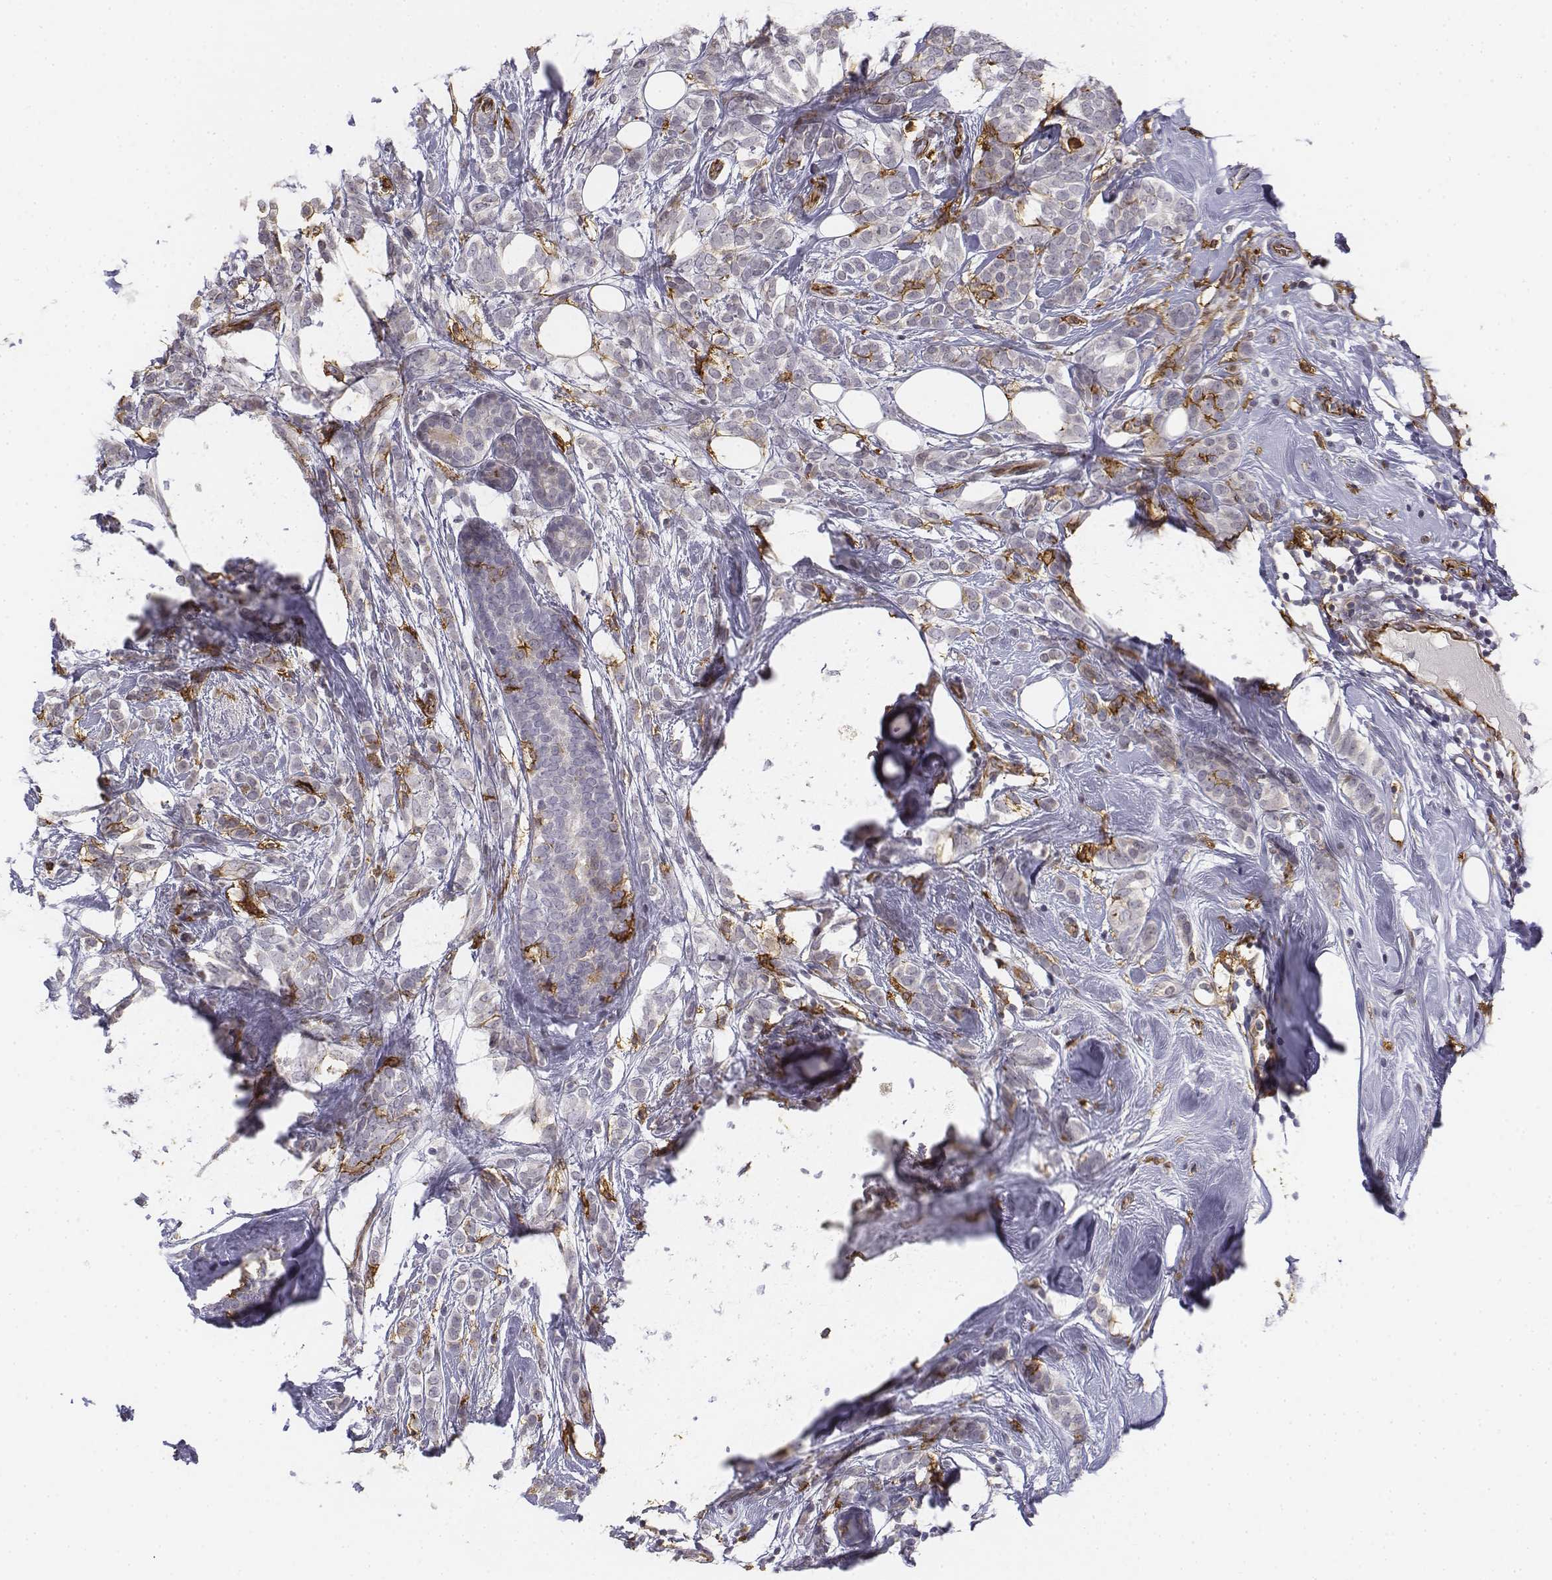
{"staining": {"intensity": "negative", "quantity": "none", "location": "none"}, "tissue": "breast cancer", "cell_type": "Tumor cells", "image_type": "cancer", "snomed": [{"axis": "morphology", "description": "Lobular carcinoma"}, {"axis": "topography", "description": "Breast"}], "caption": "DAB immunohistochemical staining of human breast cancer (lobular carcinoma) demonstrates no significant staining in tumor cells.", "gene": "CD14", "patient": {"sex": "female", "age": 49}}